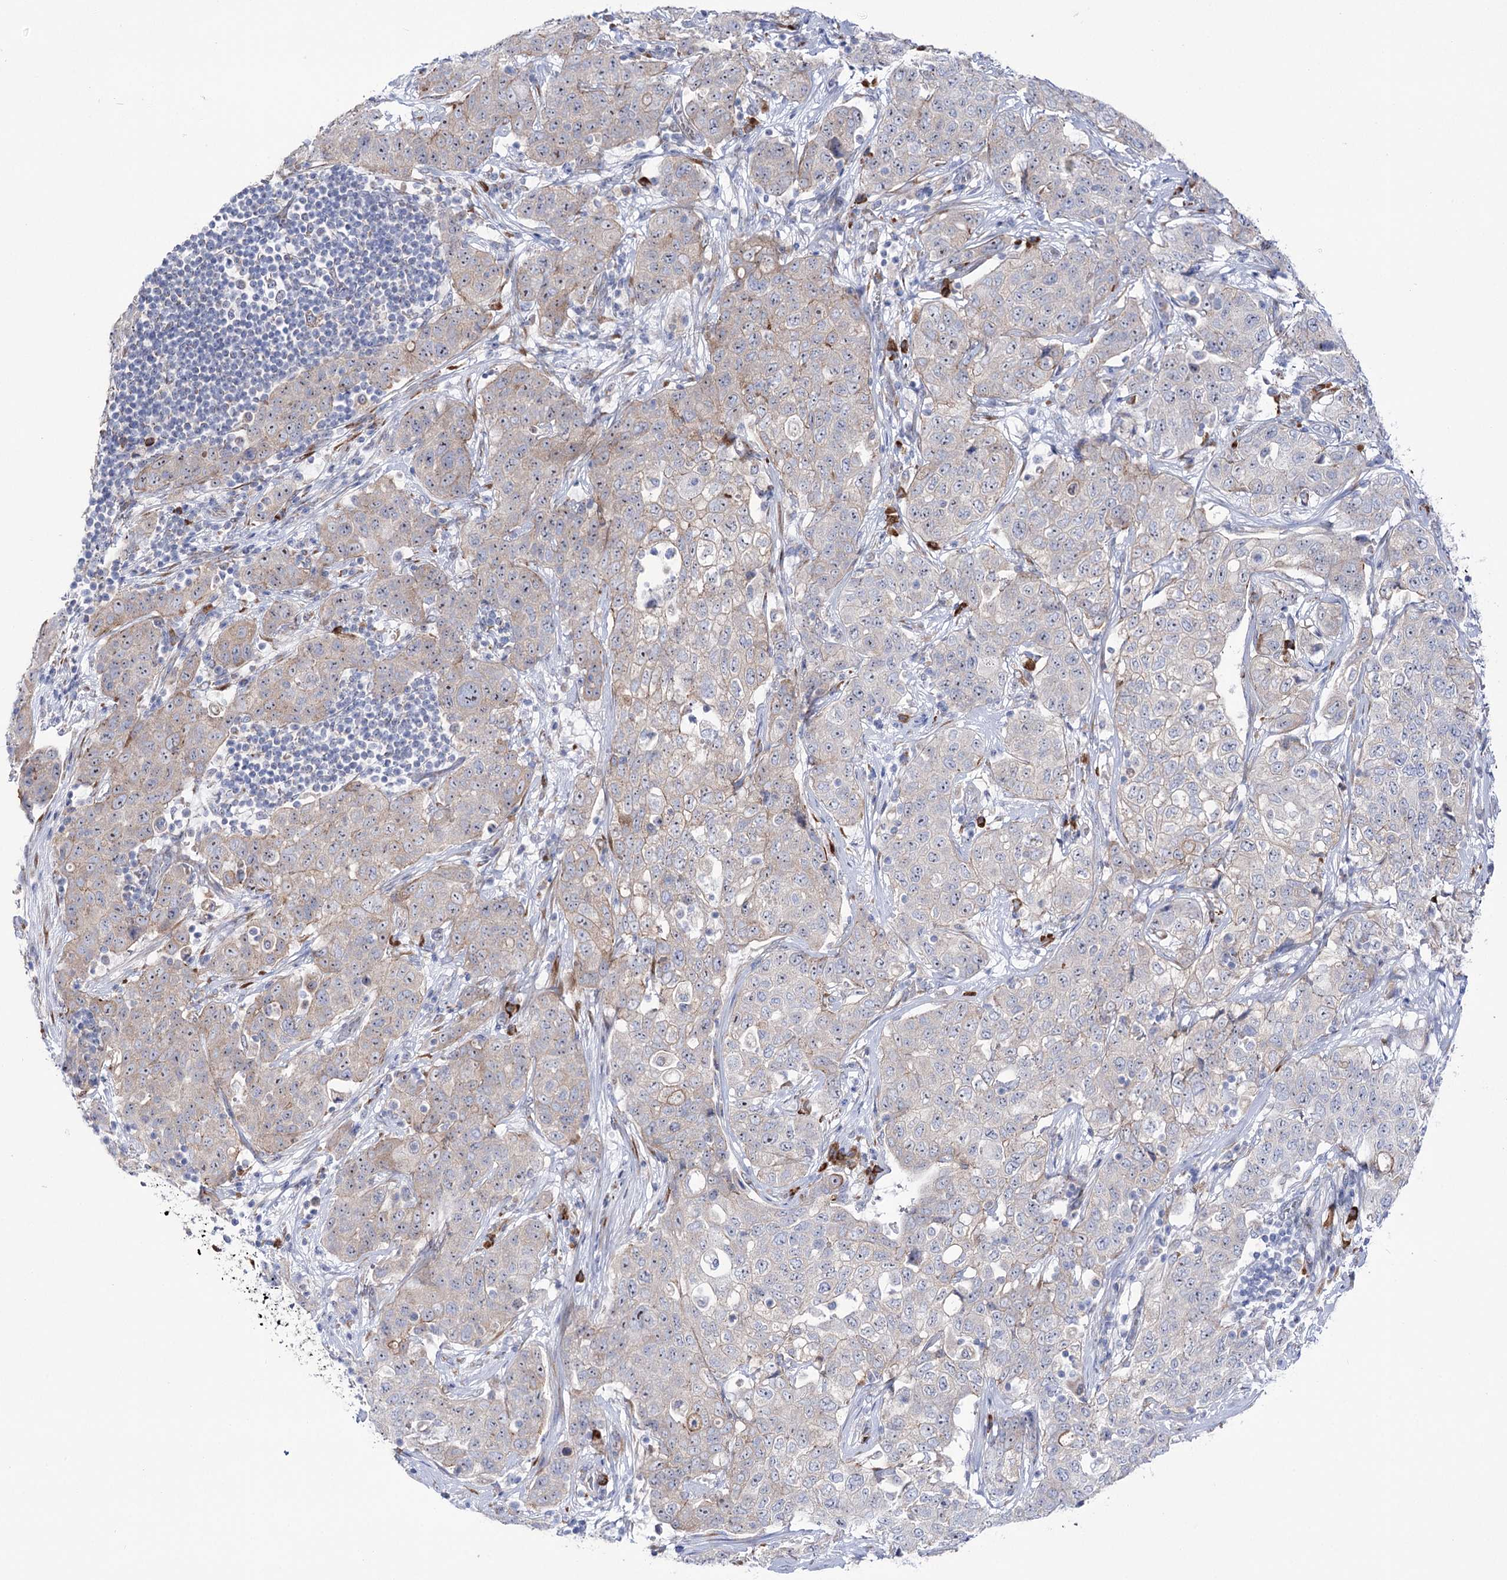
{"staining": {"intensity": "weak", "quantity": "<25%", "location": "cytoplasmic/membranous"}, "tissue": "stomach cancer", "cell_type": "Tumor cells", "image_type": "cancer", "snomed": [{"axis": "morphology", "description": "Normal tissue, NOS"}, {"axis": "morphology", "description": "Adenocarcinoma, NOS"}, {"axis": "topography", "description": "Lymph node"}, {"axis": "topography", "description": "Stomach"}], "caption": "The immunohistochemistry (IHC) image has no significant staining in tumor cells of stomach adenocarcinoma tissue. (Stains: DAB IHC with hematoxylin counter stain, Microscopy: brightfield microscopy at high magnification).", "gene": "METTL5", "patient": {"sex": "male", "age": 48}}